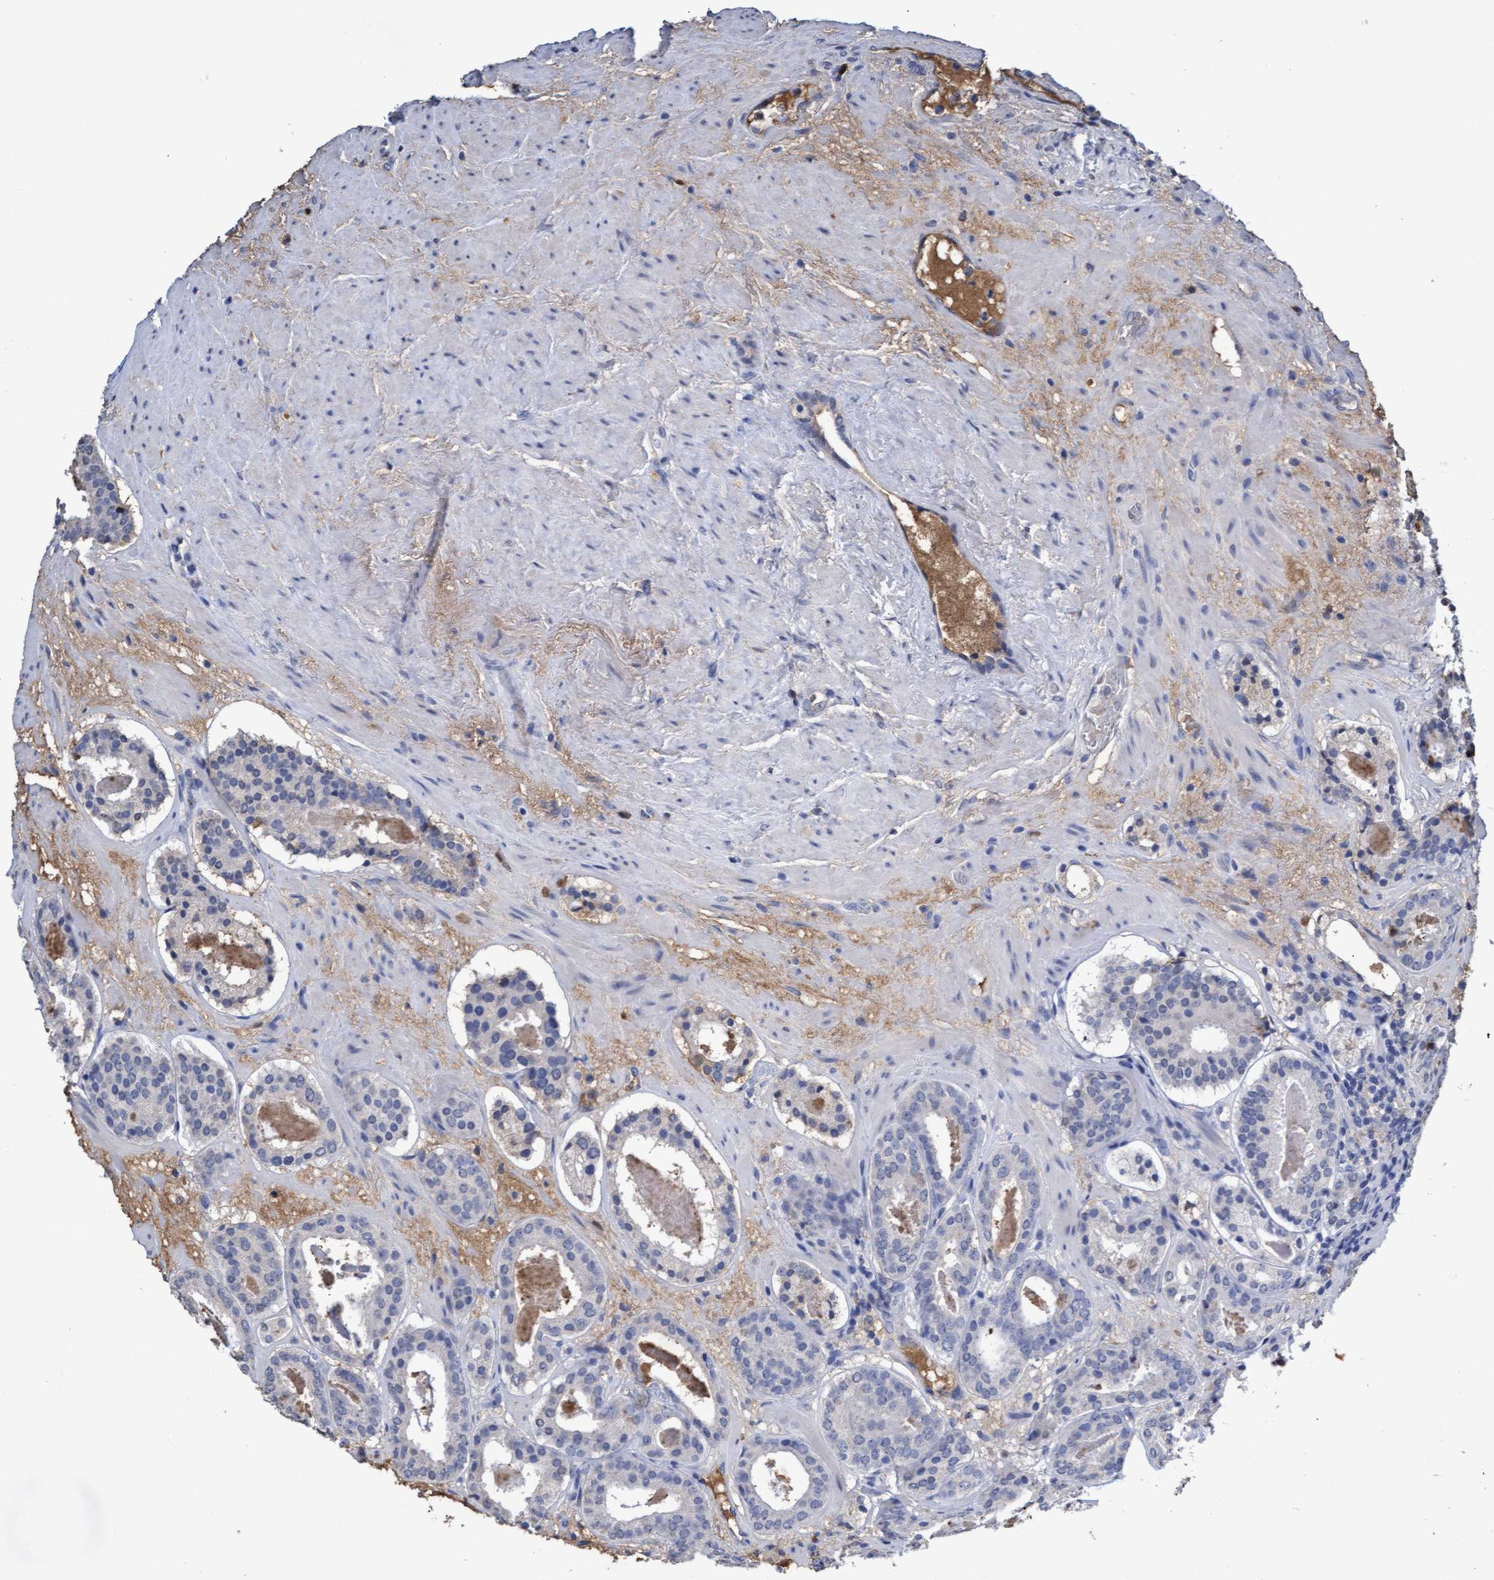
{"staining": {"intensity": "negative", "quantity": "none", "location": "none"}, "tissue": "prostate cancer", "cell_type": "Tumor cells", "image_type": "cancer", "snomed": [{"axis": "morphology", "description": "Adenocarcinoma, Low grade"}, {"axis": "topography", "description": "Prostate"}], "caption": "IHC histopathology image of human prostate adenocarcinoma (low-grade) stained for a protein (brown), which demonstrates no staining in tumor cells. (Stains: DAB (3,3'-diaminobenzidine) IHC with hematoxylin counter stain, Microscopy: brightfield microscopy at high magnification).", "gene": "GPR39", "patient": {"sex": "male", "age": 69}}